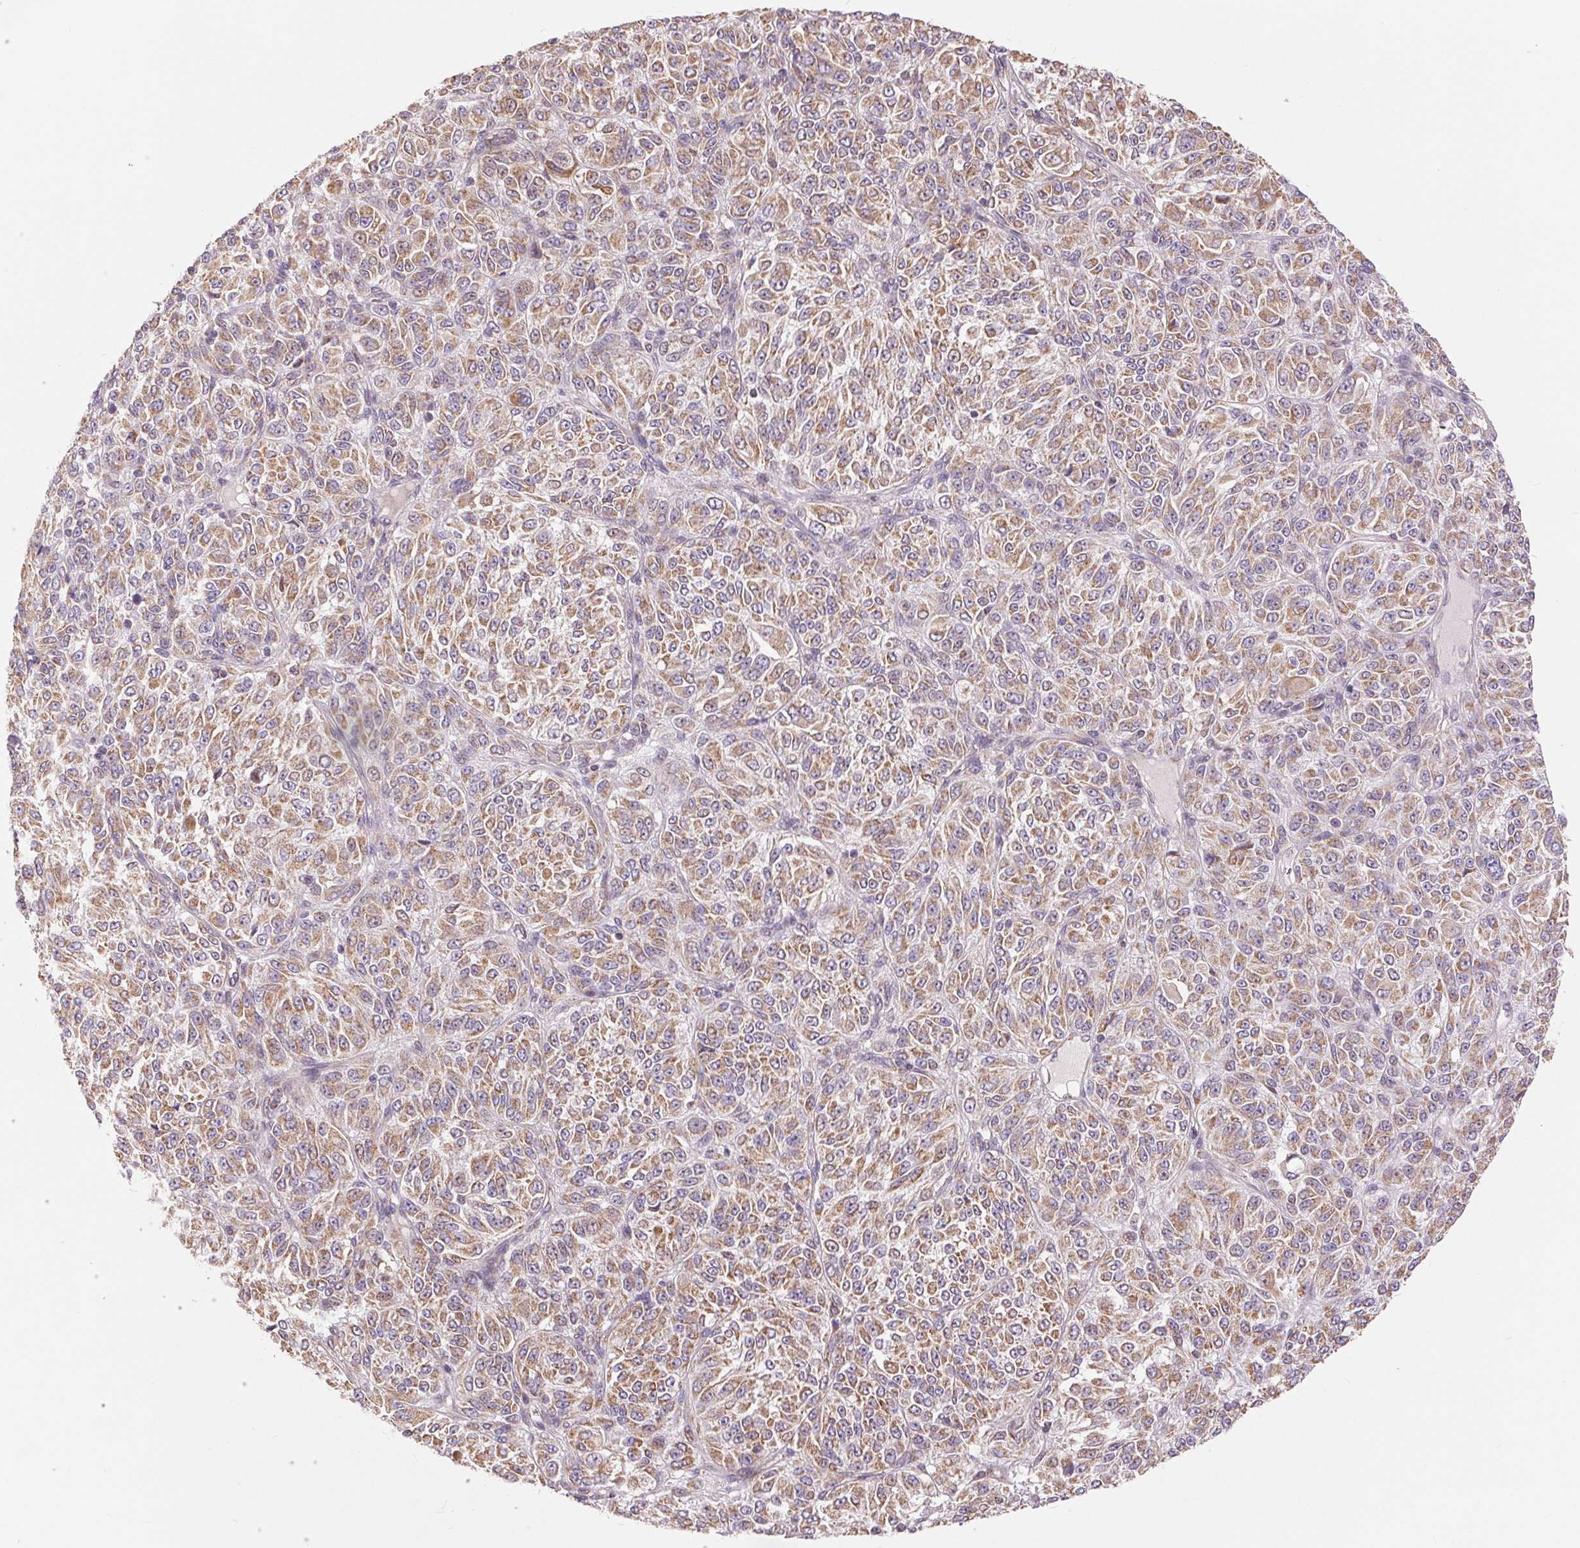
{"staining": {"intensity": "moderate", "quantity": ">75%", "location": "cytoplasmic/membranous"}, "tissue": "melanoma", "cell_type": "Tumor cells", "image_type": "cancer", "snomed": [{"axis": "morphology", "description": "Malignant melanoma, Metastatic site"}, {"axis": "topography", "description": "Brain"}], "caption": "Immunohistochemical staining of human melanoma demonstrates moderate cytoplasmic/membranous protein staining in about >75% of tumor cells. (IHC, brightfield microscopy, high magnification).", "gene": "DGUOK", "patient": {"sex": "female", "age": 56}}